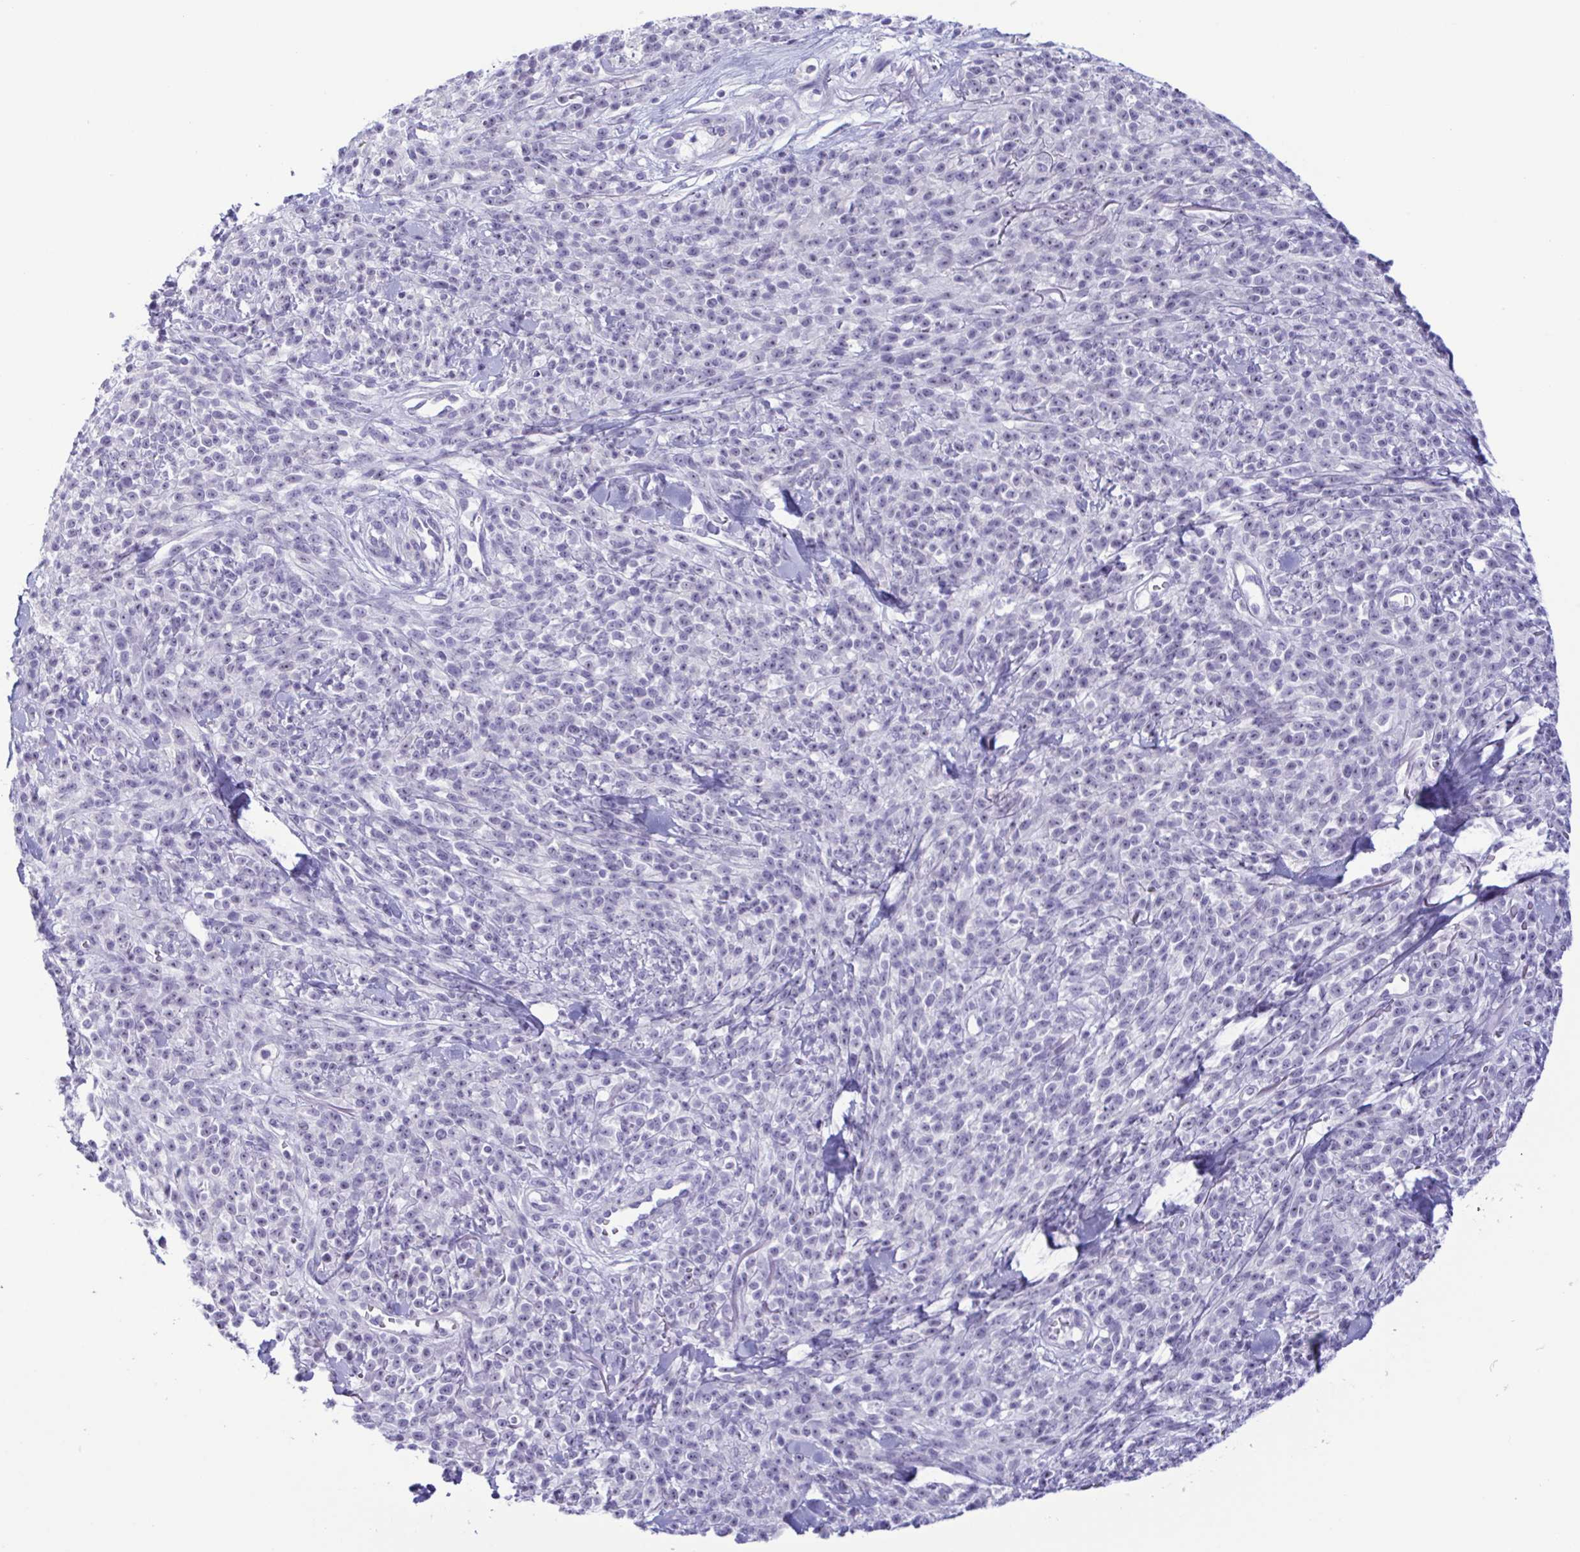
{"staining": {"intensity": "negative", "quantity": "none", "location": "none"}, "tissue": "melanoma", "cell_type": "Tumor cells", "image_type": "cancer", "snomed": [{"axis": "morphology", "description": "Malignant melanoma, NOS"}, {"axis": "topography", "description": "Skin"}, {"axis": "topography", "description": "Skin of trunk"}], "caption": "Immunohistochemistry of human melanoma reveals no expression in tumor cells.", "gene": "MYL7", "patient": {"sex": "male", "age": 74}}